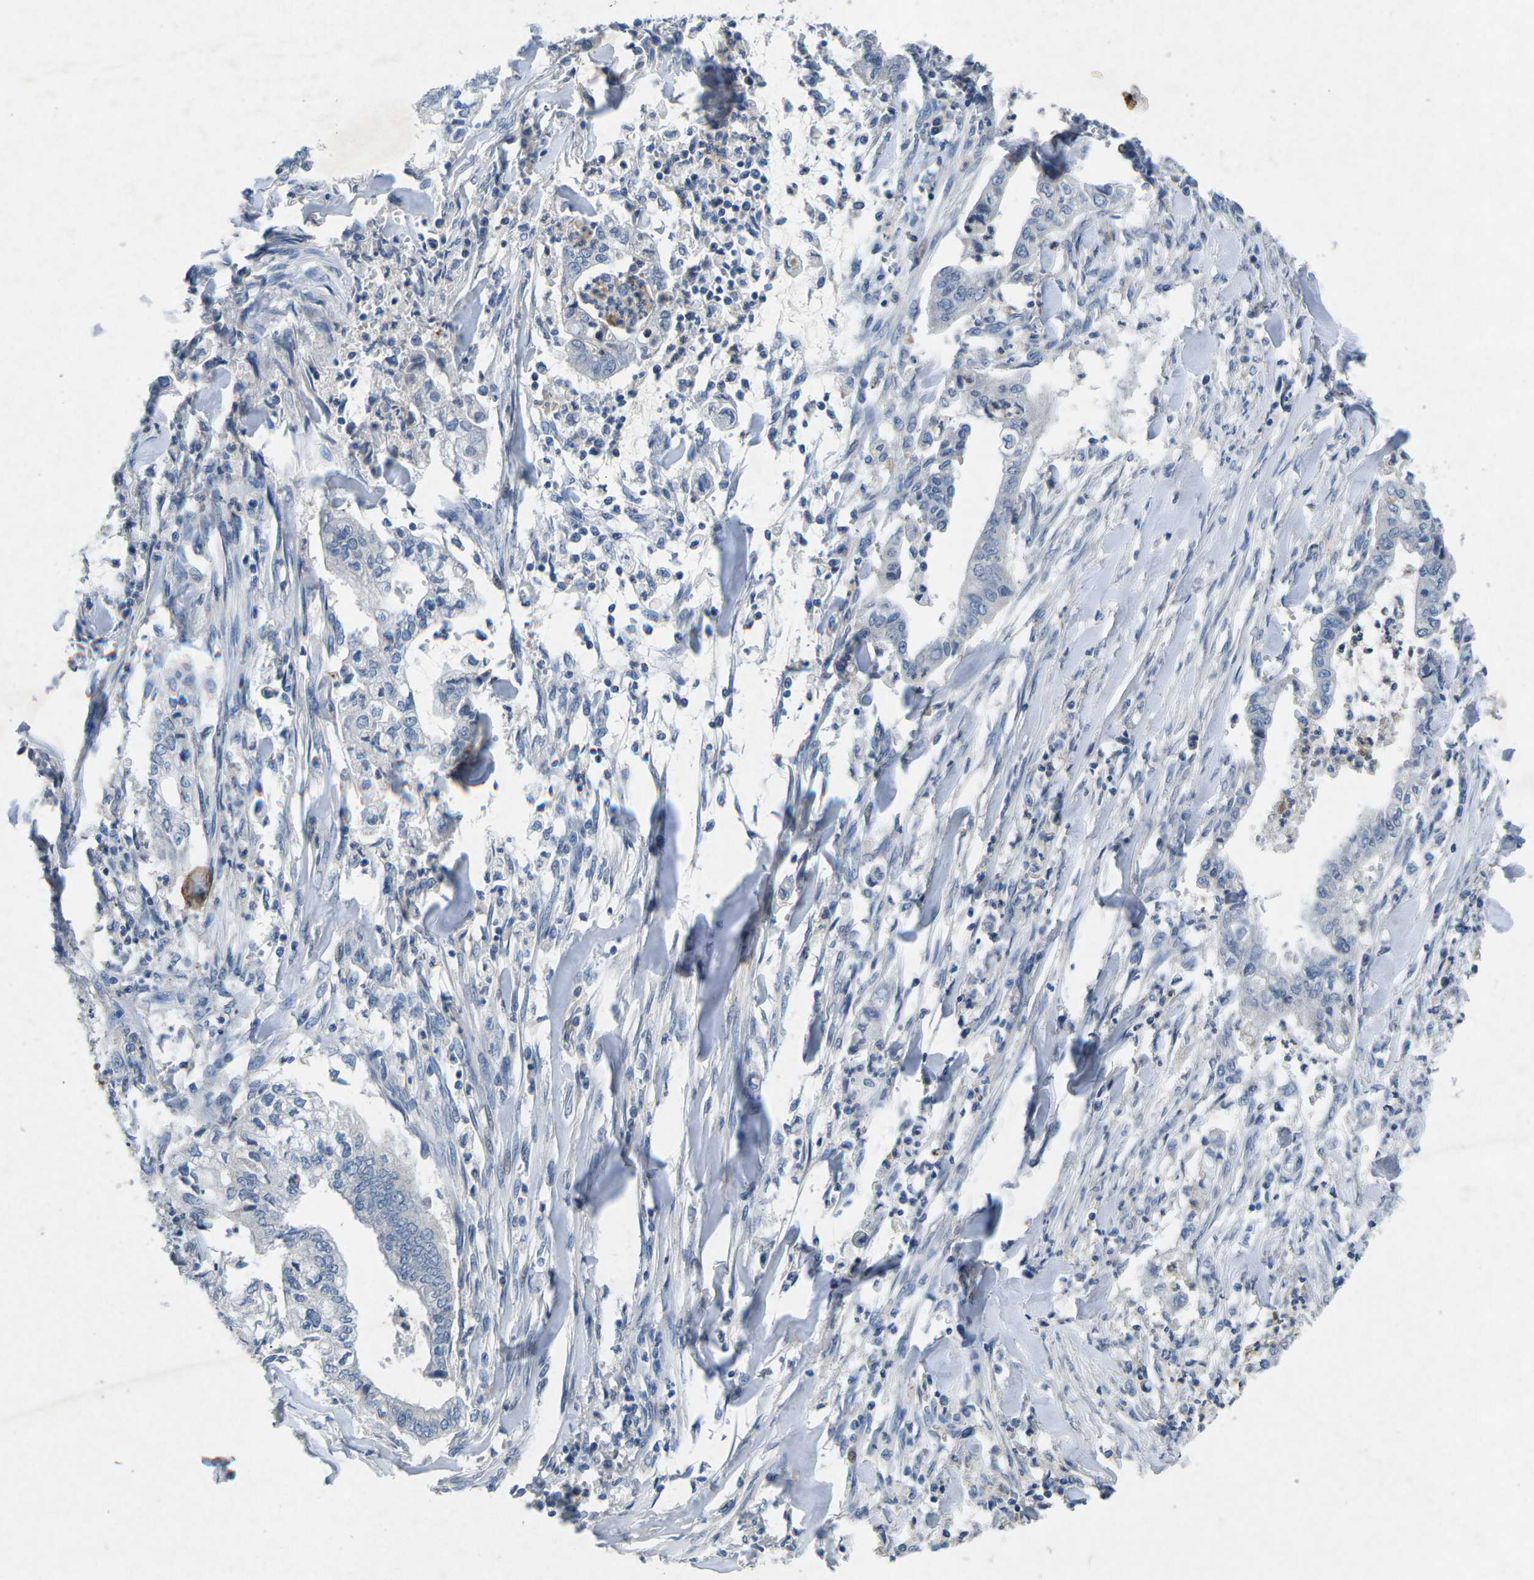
{"staining": {"intensity": "negative", "quantity": "none", "location": "none"}, "tissue": "cervical cancer", "cell_type": "Tumor cells", "image_type": "cancer", "snomed": [{"axis": "morphology", "description": "Adenocarcinoma, NOS"}, {"axis": "topography", "description": "Cervix"}], "caption": "Immunohistochemistry (IHC) of human cervical adenocarcinoma exhibits no expression in tumor cells.", "gene": "PLG", "patient": {"sex": "female", "age": 44}}